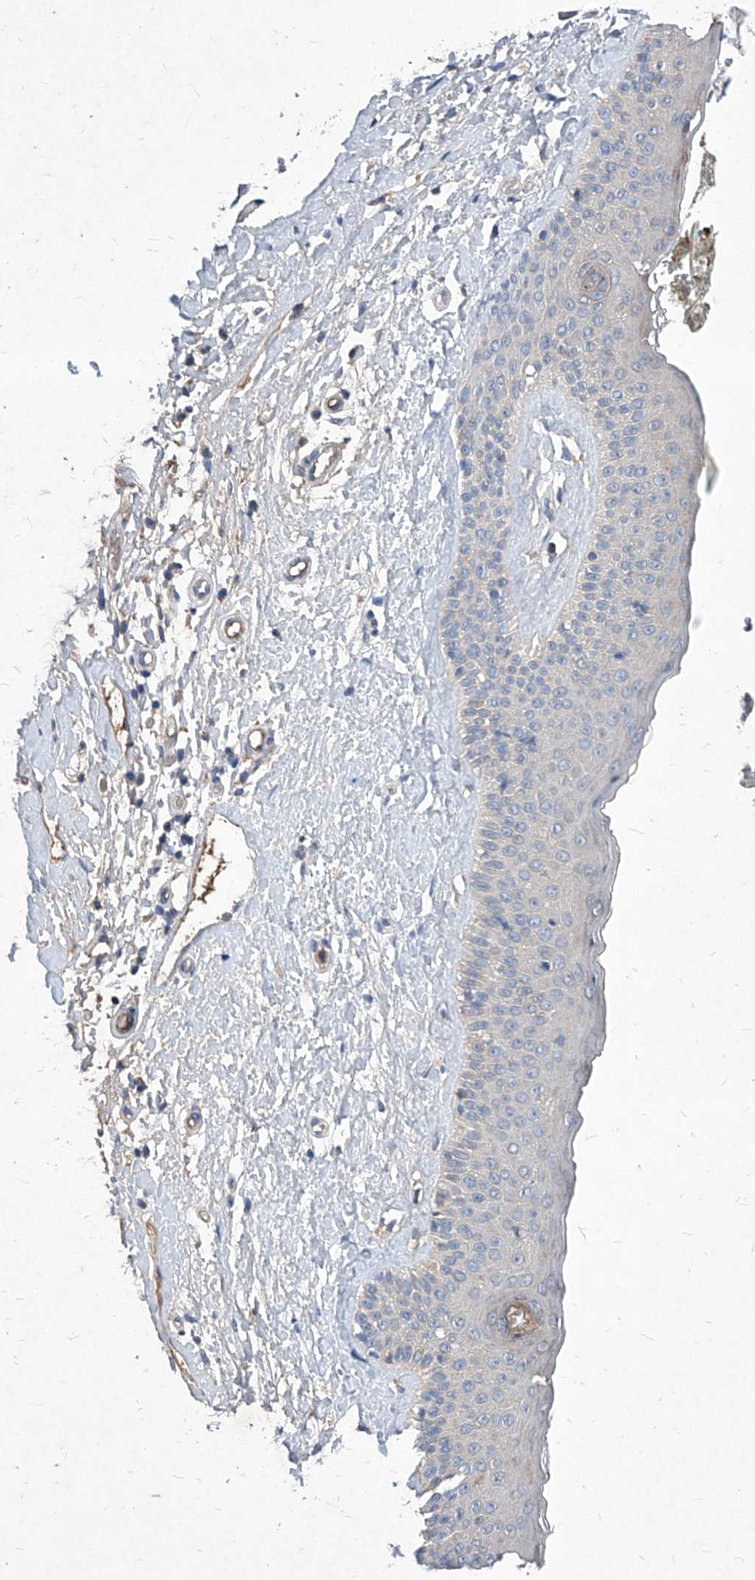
{"staining": {"intensity": "negative", "quantity": "none", "location": "none"}, "tissue": "skin cancer", "cell_type": "Tumor cells", "image_type": "cancer", "snomed": [{"axis": "morphology", "description": "Basal cell carcinoma"}, {"axis": "topography", "description": "Skin"}], "caption": "Immunohistochemistry of human basal cell carcinoma (skin) demonstrates no expression in tumor cells.", "gene": "SYNGR1", "patient": {"sex": "female", "age": 84}}